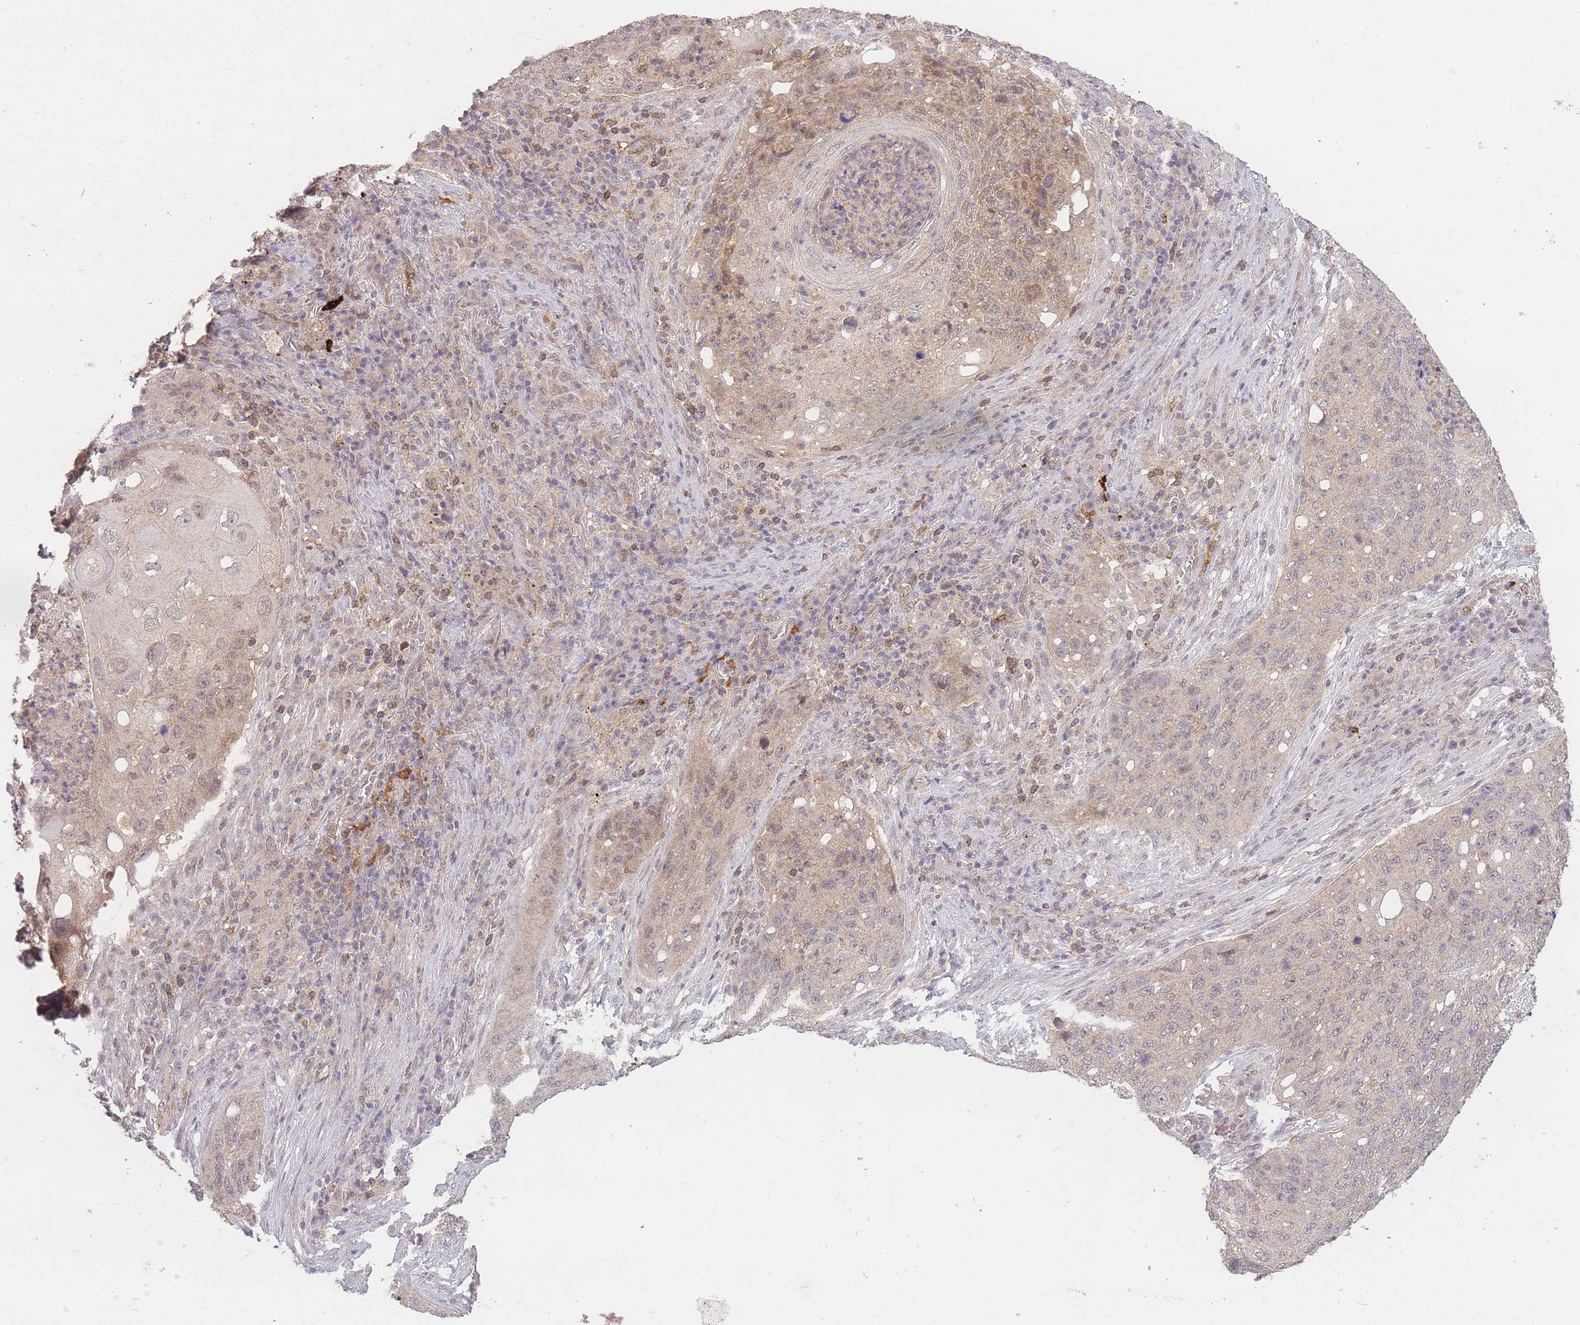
{"staining": {"intensity": "weak", "quantity": "<25%", "location": "cytoplasmic/membranous,nuclear"}, "tissue": "lung cancer", "cell_type": "Tumor cells", "image_type": "cancer", "snomed": [{"axis": "morphology", "description": "Squamous cell carcinoma, NOS"}, {"axis": "topography", "description": "Lung"}], "caption": "DAB (3,3'-diaminobenzidine) immunohistochemical staining of human squamous cell carcinoma (lung) reveals no significant positivity in tumor cells.", "gene": "RNF144B", "patient": {"sex": "female", "age": 63}}